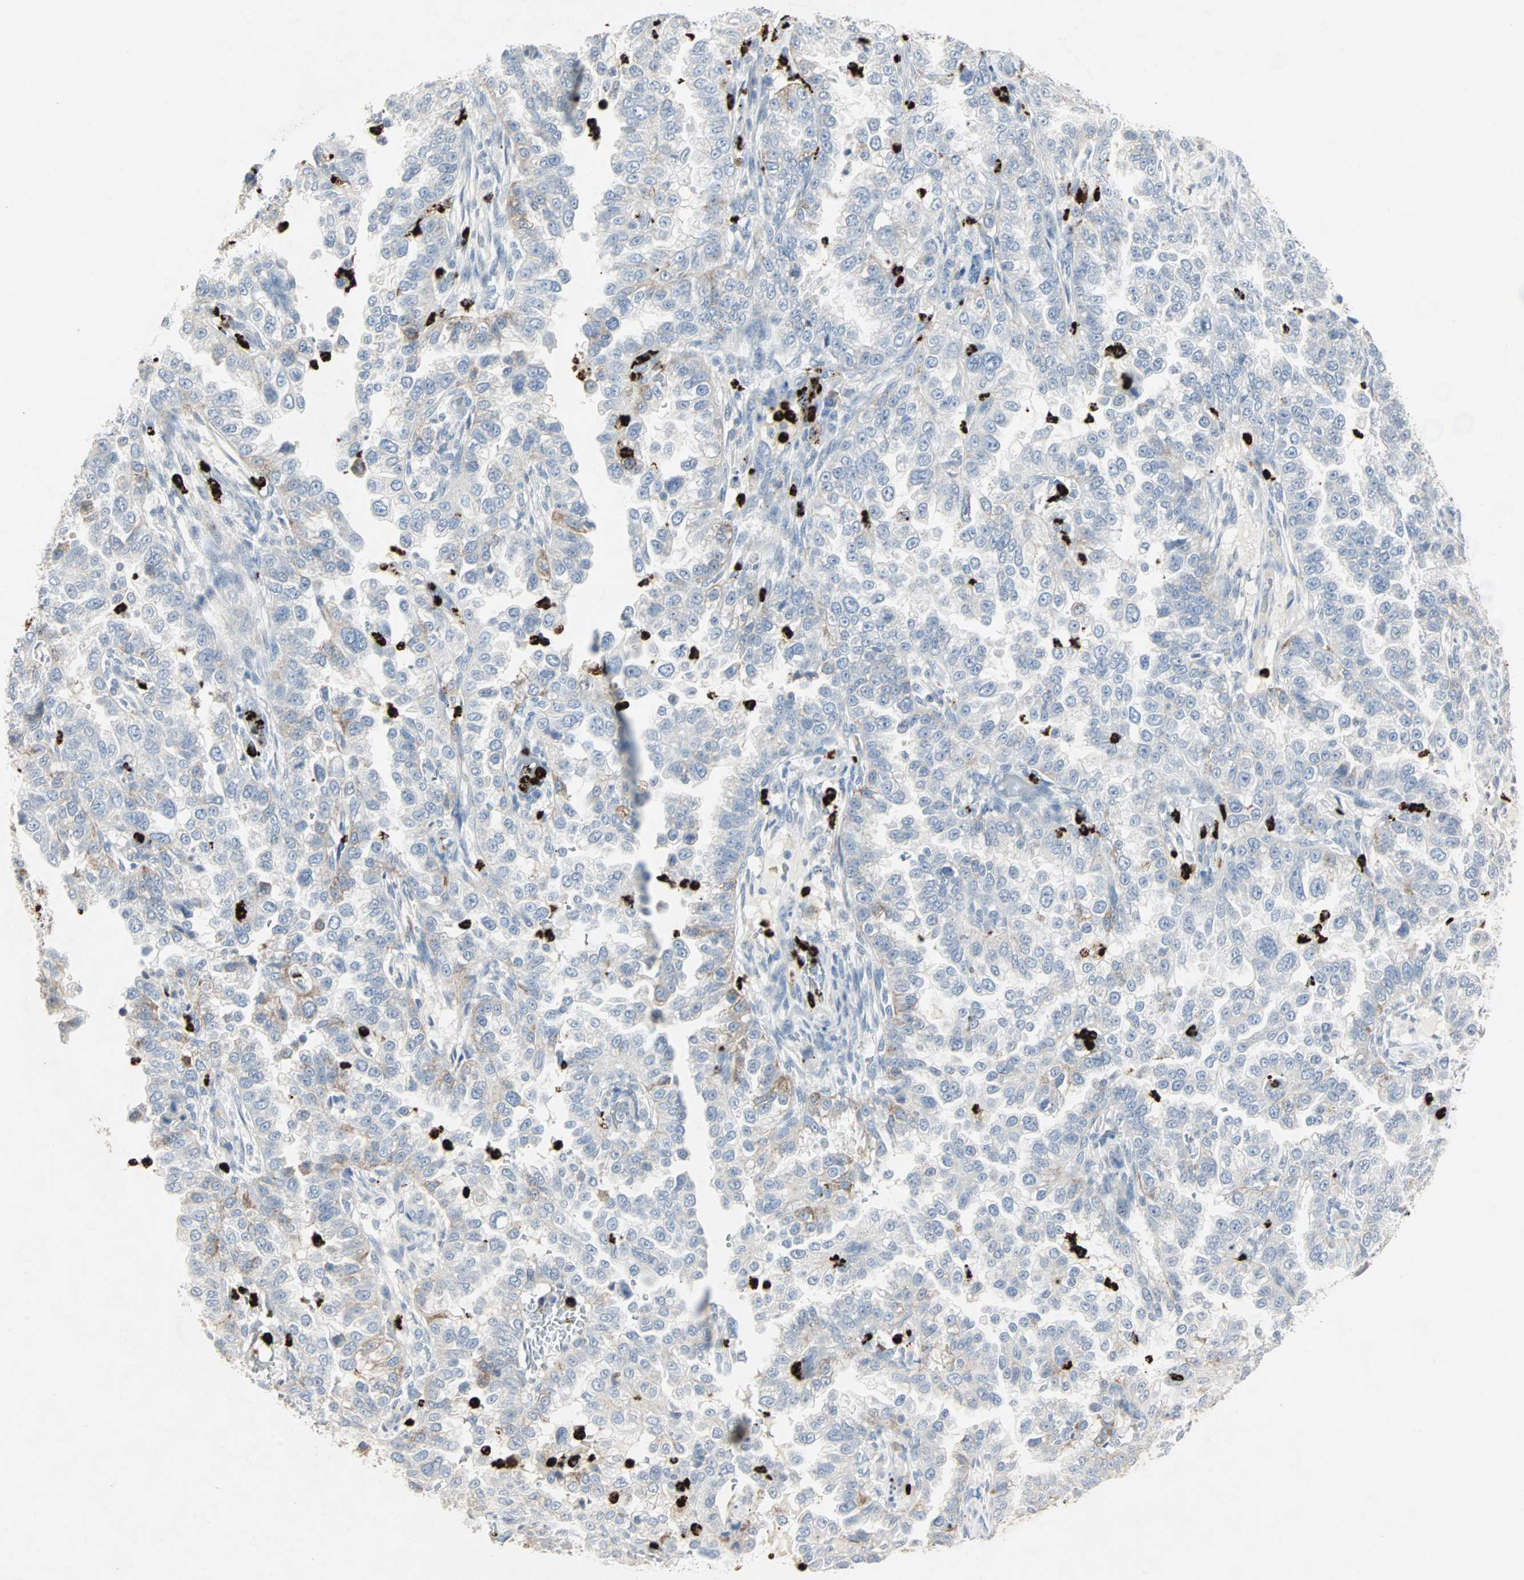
{"staining": {"intensity": "weak", "quantity": "25%-75%", "location": "cytoplasmic/membranous"}, "tissue": "endometrial cancer", "cell_type": "Tumor cells", "image_type": "cancer", "snomed": [{"axis": "morphology", "description": "Adenocarcinoma, NOS"}, {"axis": "topography", "description": "Endometrium"}], "caption": "Protein positivity by immunohistochemistry shows weak cytoplasmic/membranous positivity in approximately 25%-75% of tumor cells in endometrial cancer.", "gene": "CEACAM6", "patient": {"sex": "female", "age": 85}}